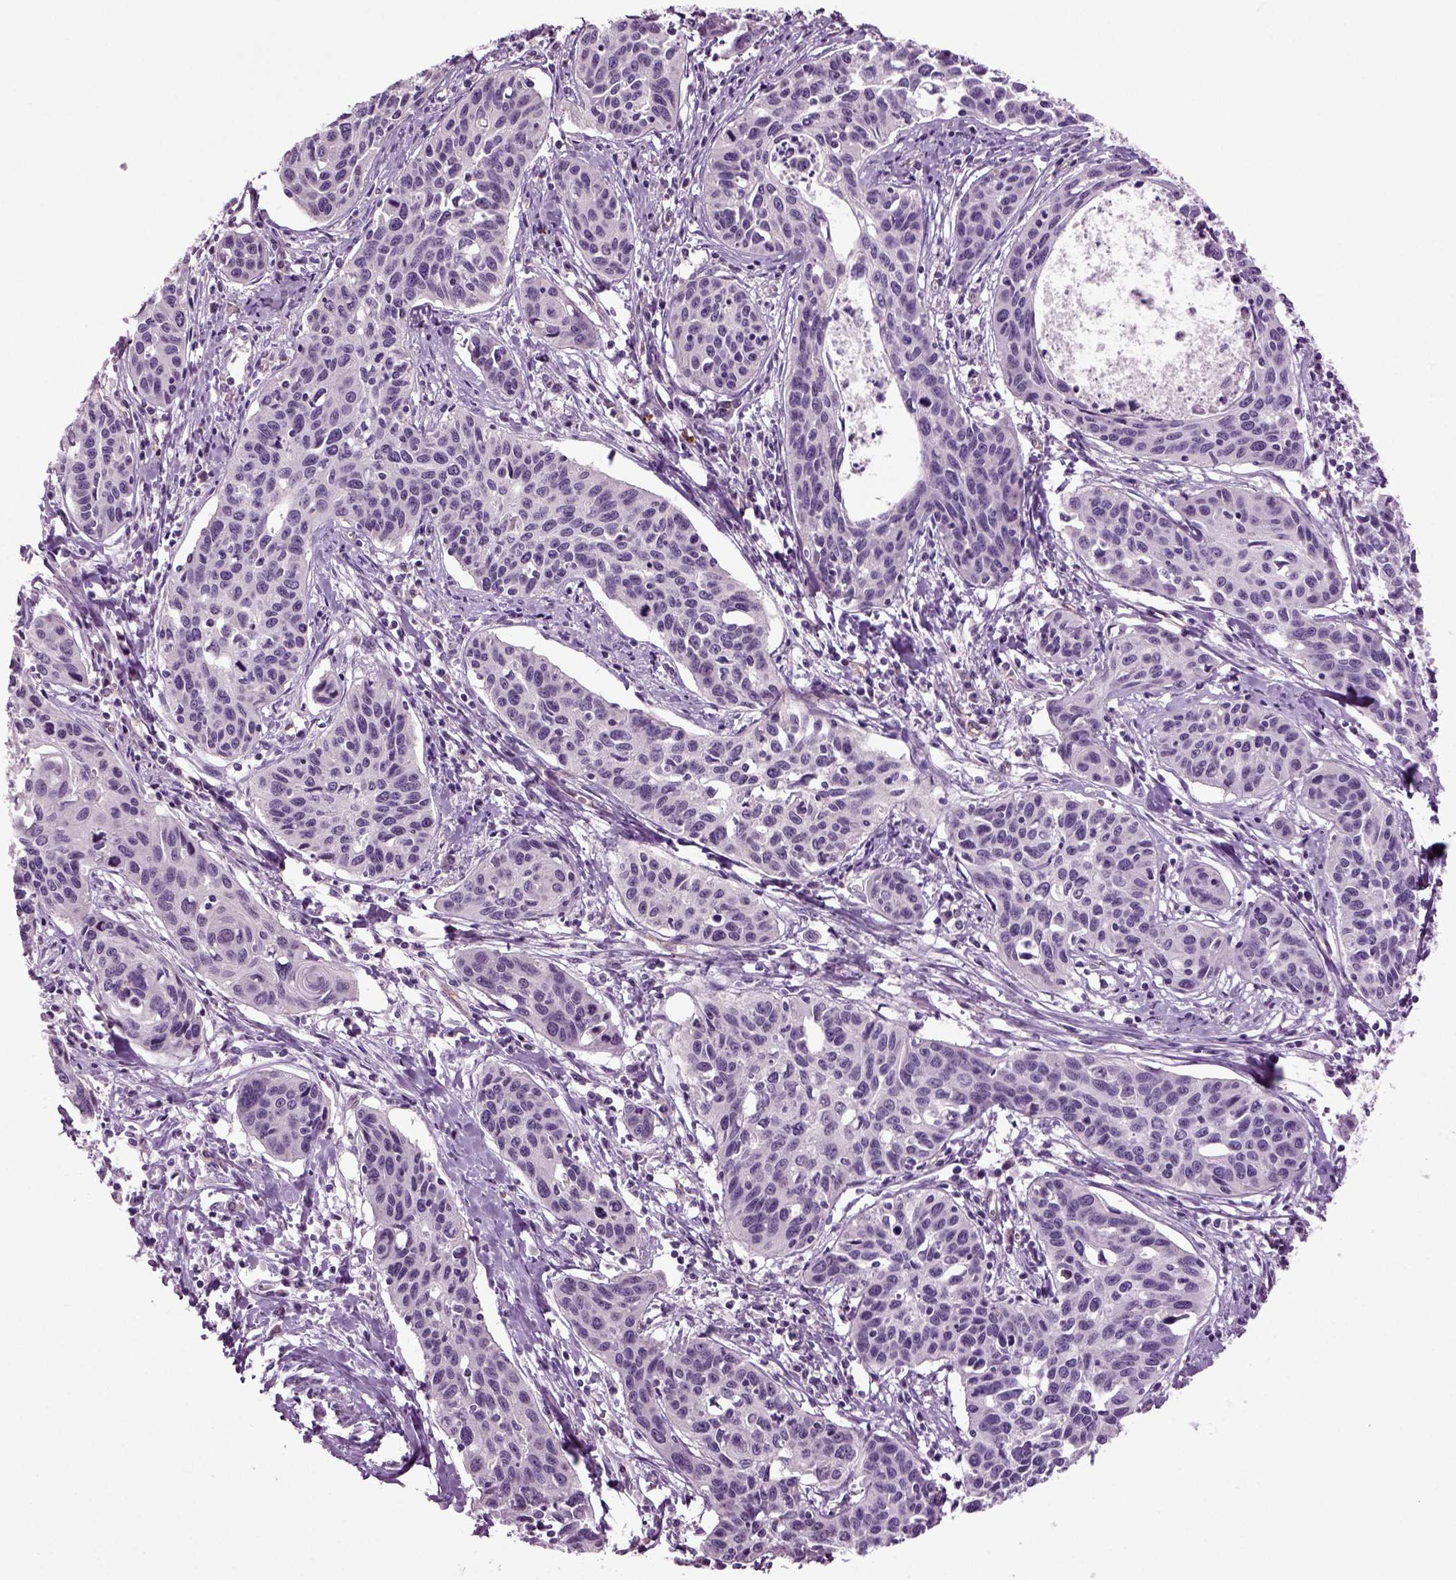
{"staining": {"intensity": "negative", "quantity": "none", "location": "none"}, "tissue": "cervical cancer", "cell_type": "Tumor cells", "image_type": "cancer", "snomed": [{"axis": "morphology", "description": "Squamous cell carcinoma, NOS"}, {"axis": "topography", "description": "Cervix"}], "caption": "High magnification brightfield microscopy of squamous cell carcinoma (cervical) stained with DAB (brown) and counterstained with hematoxylin (blue): tumor cells show no significant staining. (Immunohistochemistry, brightfield microscopy, high magnification).", "gene": "COL9A2", "patient": {"sex": "female", "age": 31}}